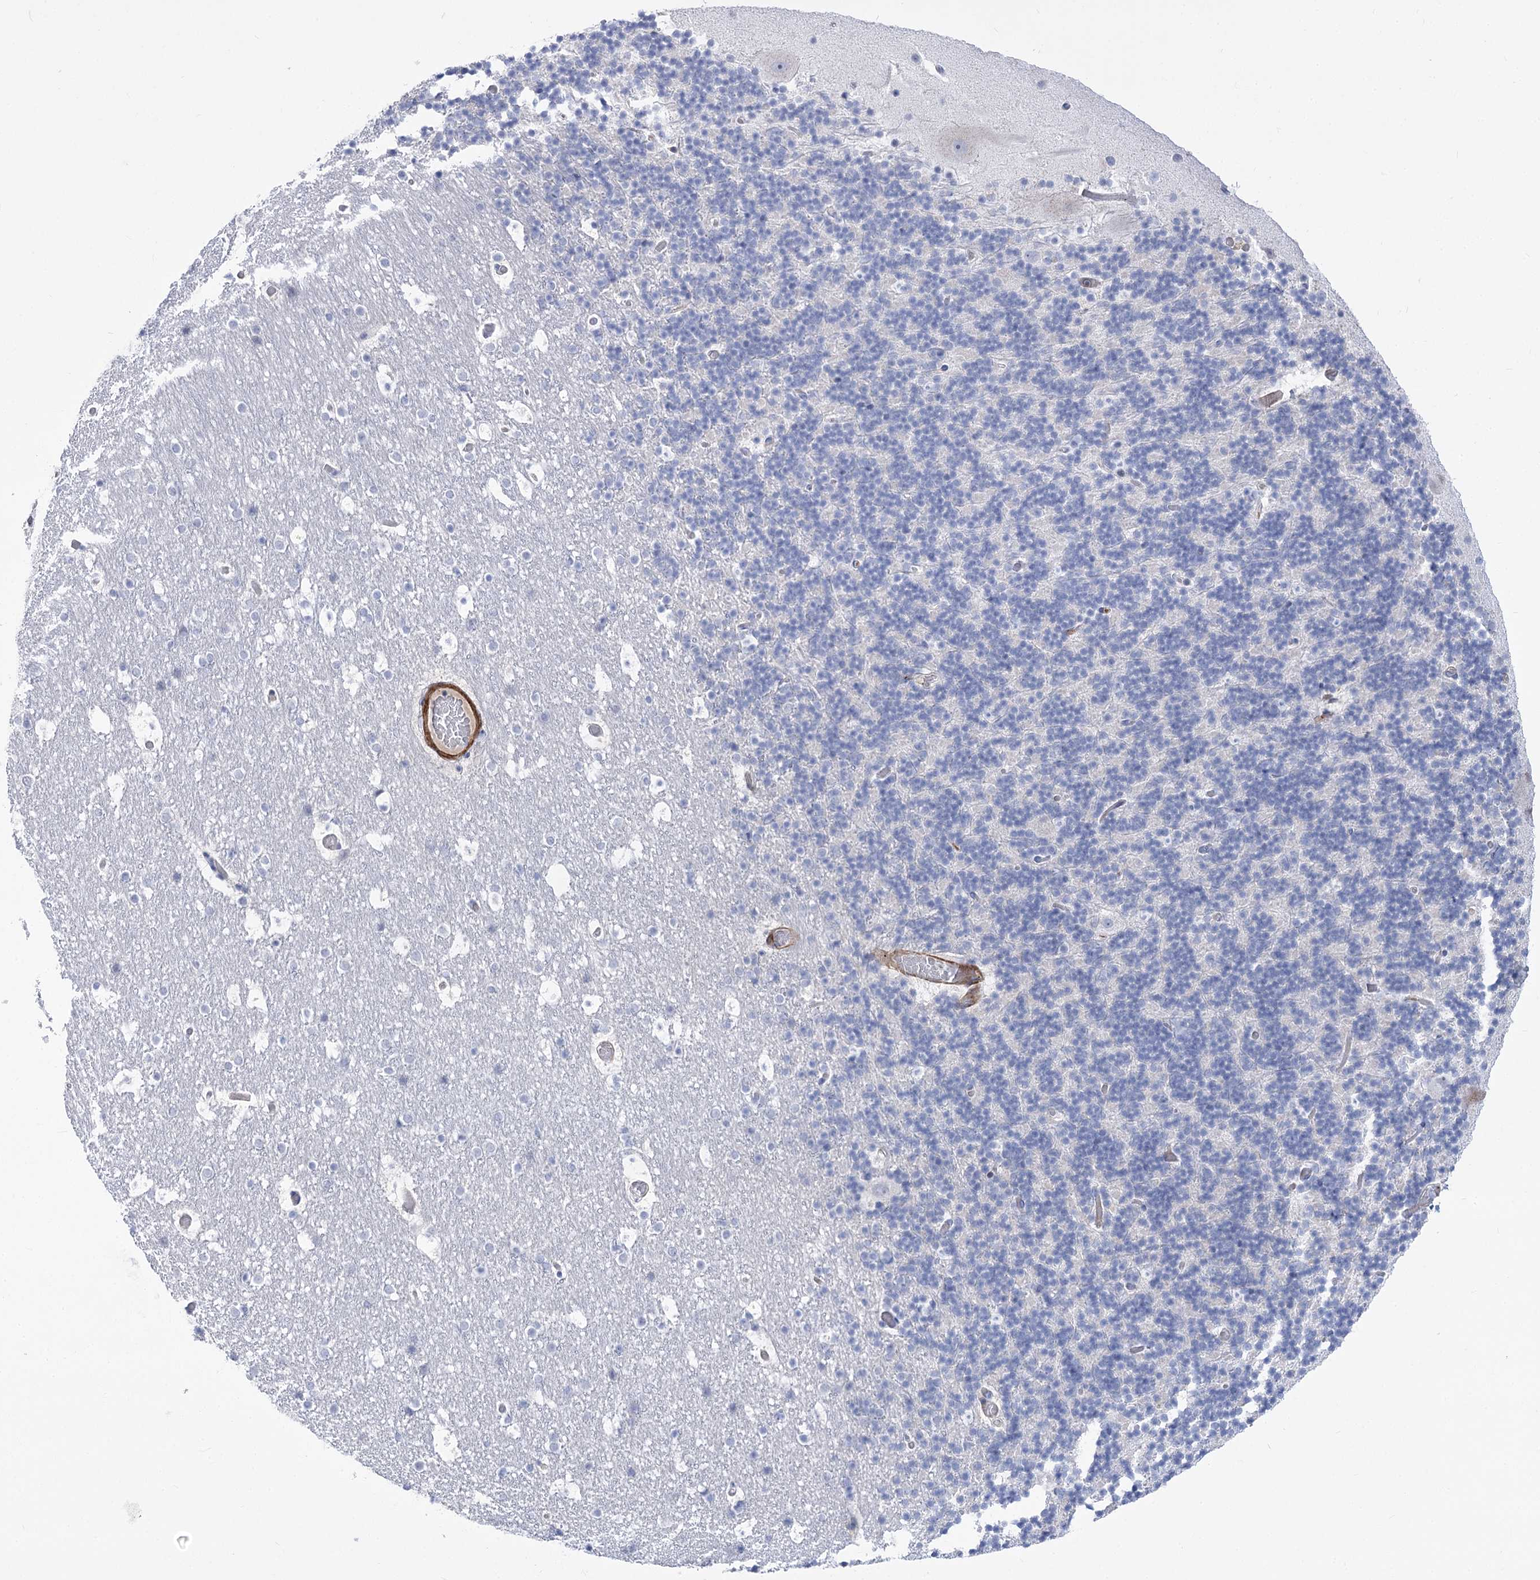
{"staining": {"intensity": "negative", "quantity": "none", "location": "none"}, "tissue": "cerebellum", "cell_type": "Cells in granular layer", "image_type": "normal", "snomed": [{"axis": "morphology", "description": "Normal tissue, NOS"}, {"axis": "topography", "description": "Cerebellum"}], "caption": "Cerebellum stained for a protein using immunohistochemistry shows no staining cells in granular layer.", "gene": "ANKRD23", "patient": {"sex": "male", "age": 57}}